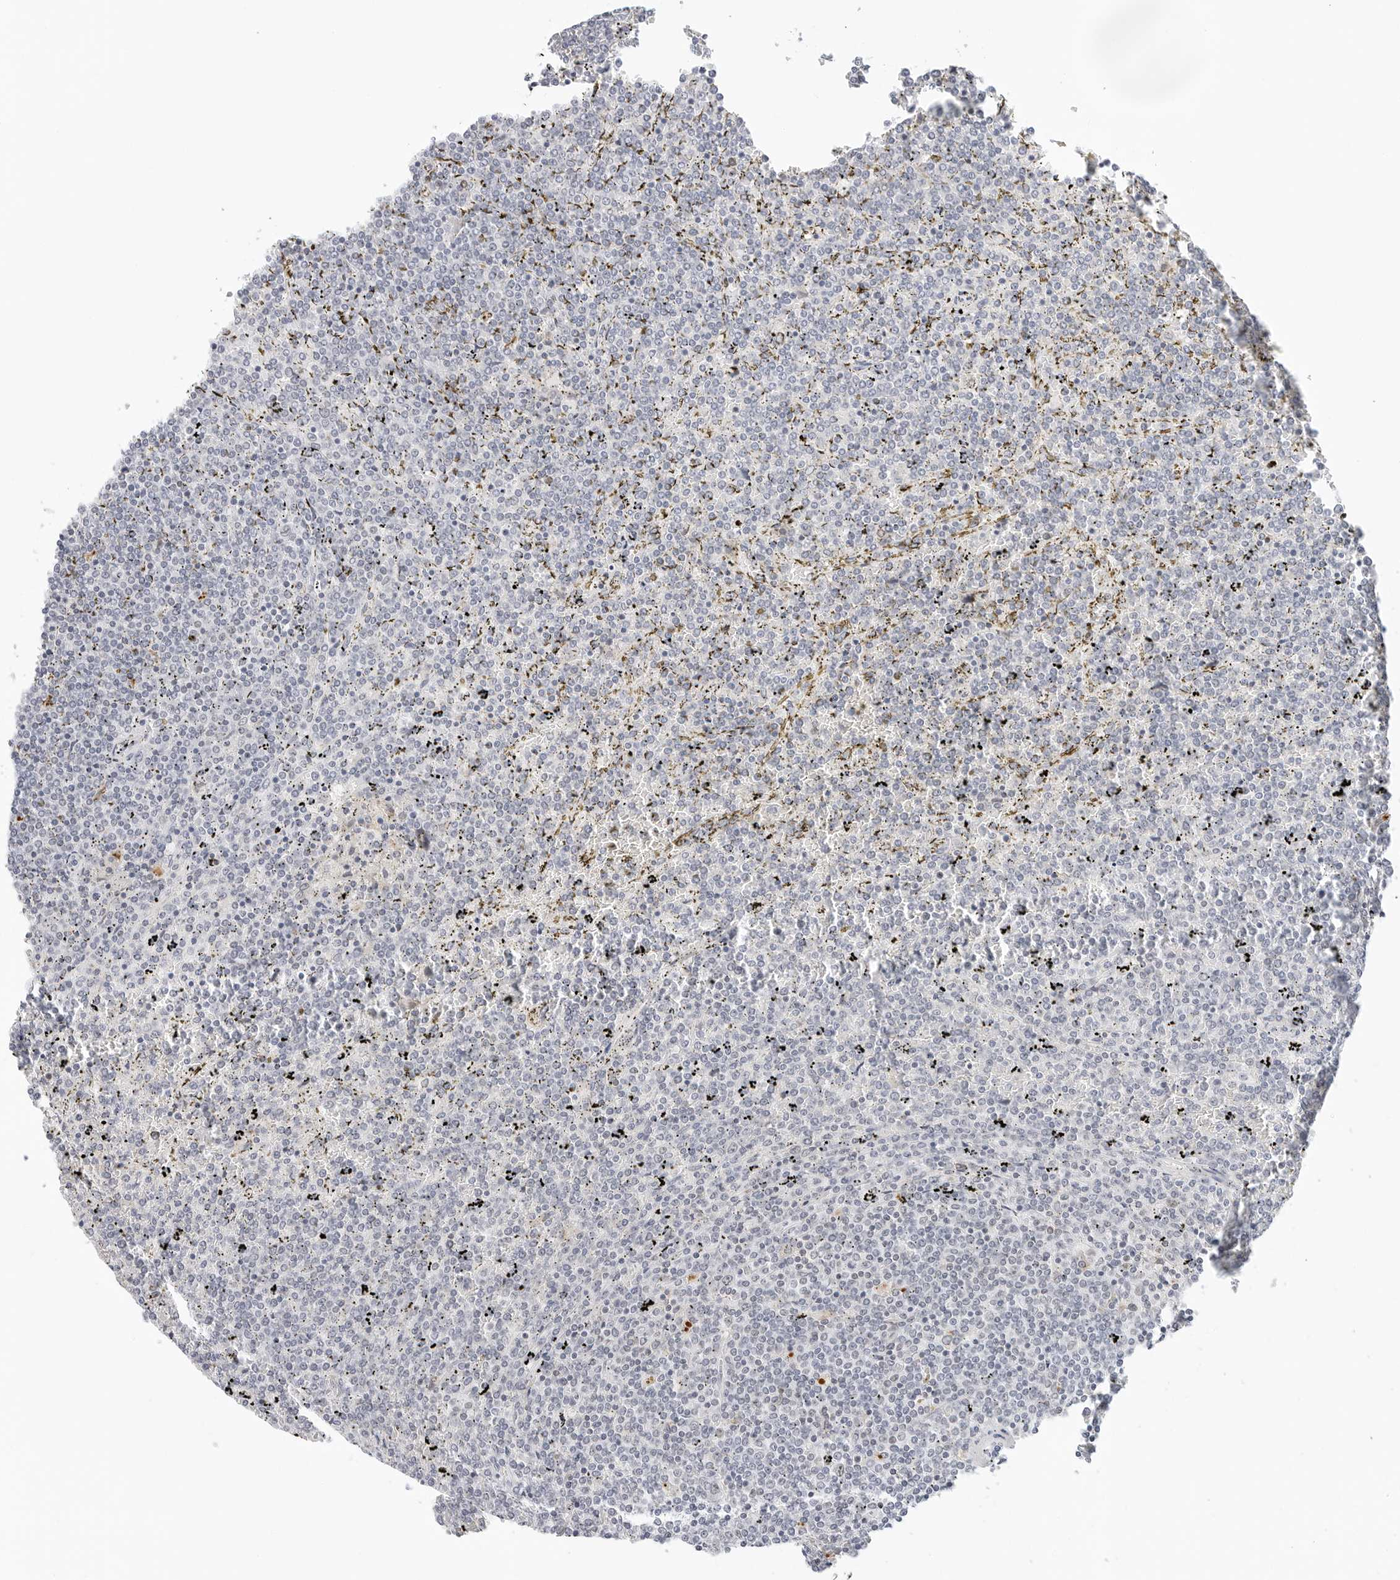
{"staining": {"intensity": "negative", "quantity": "none", "location": "none"}, "tissue": "lymphoma", "cell_type": "Tumor cells", "image_type": "cancer", "snomed": [{"axis": "morphology", "description": "Malignant lymphoma, non-Hodgkin's type, Low grade"}, {"axis": "topography", "description": "Spleen"}], "caption": "DAB immunohistochemical staining of human malignant lymphoma, non-Hodgkin's type (low-grade) displays no significant expression in tumor cells.", "gene": "TSEN2", "patient": {"sex": "female", "age": 19}}